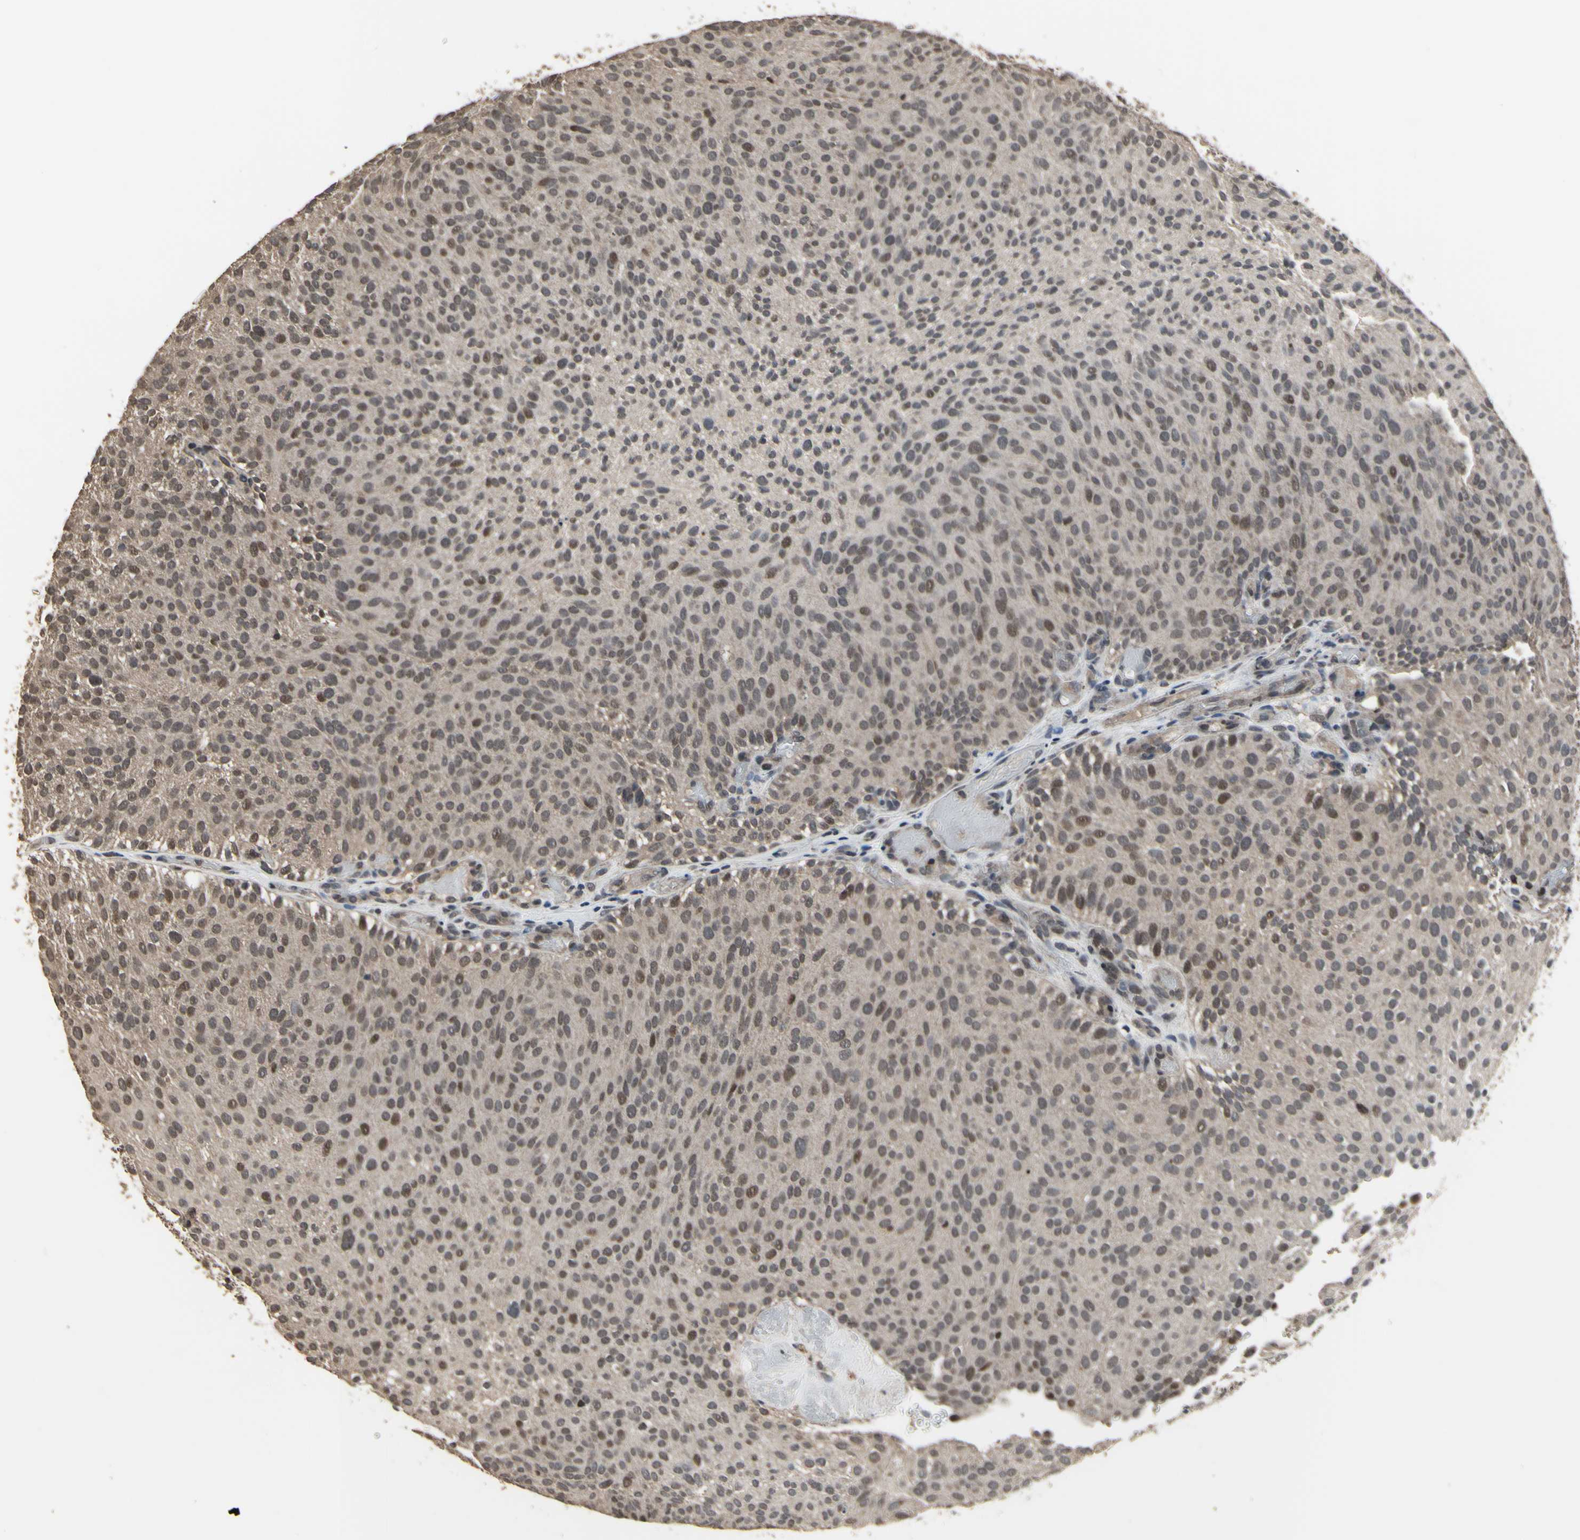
{"staining": {"intensity": "moderate", "quantity": ">75%", "location": "nuclear"}, "tissue": "urothelial cancer", "cell_type": "Tumor cells", "image_type": "cancer", "snomed": [{"axis": "morphology", "description": "Urothelial carcinoma, Low grade"}, {"axis": "topography", "description": "Urinary bladder"}], "caption": "Human urothelial carcinoma (low-grade) stained for a protein (brown) shows moderate nuclear positive positivity in approximately >75% of tumor cells.", "gene": "ZNF174", "patient": {"sex": "male", "age": 78}}